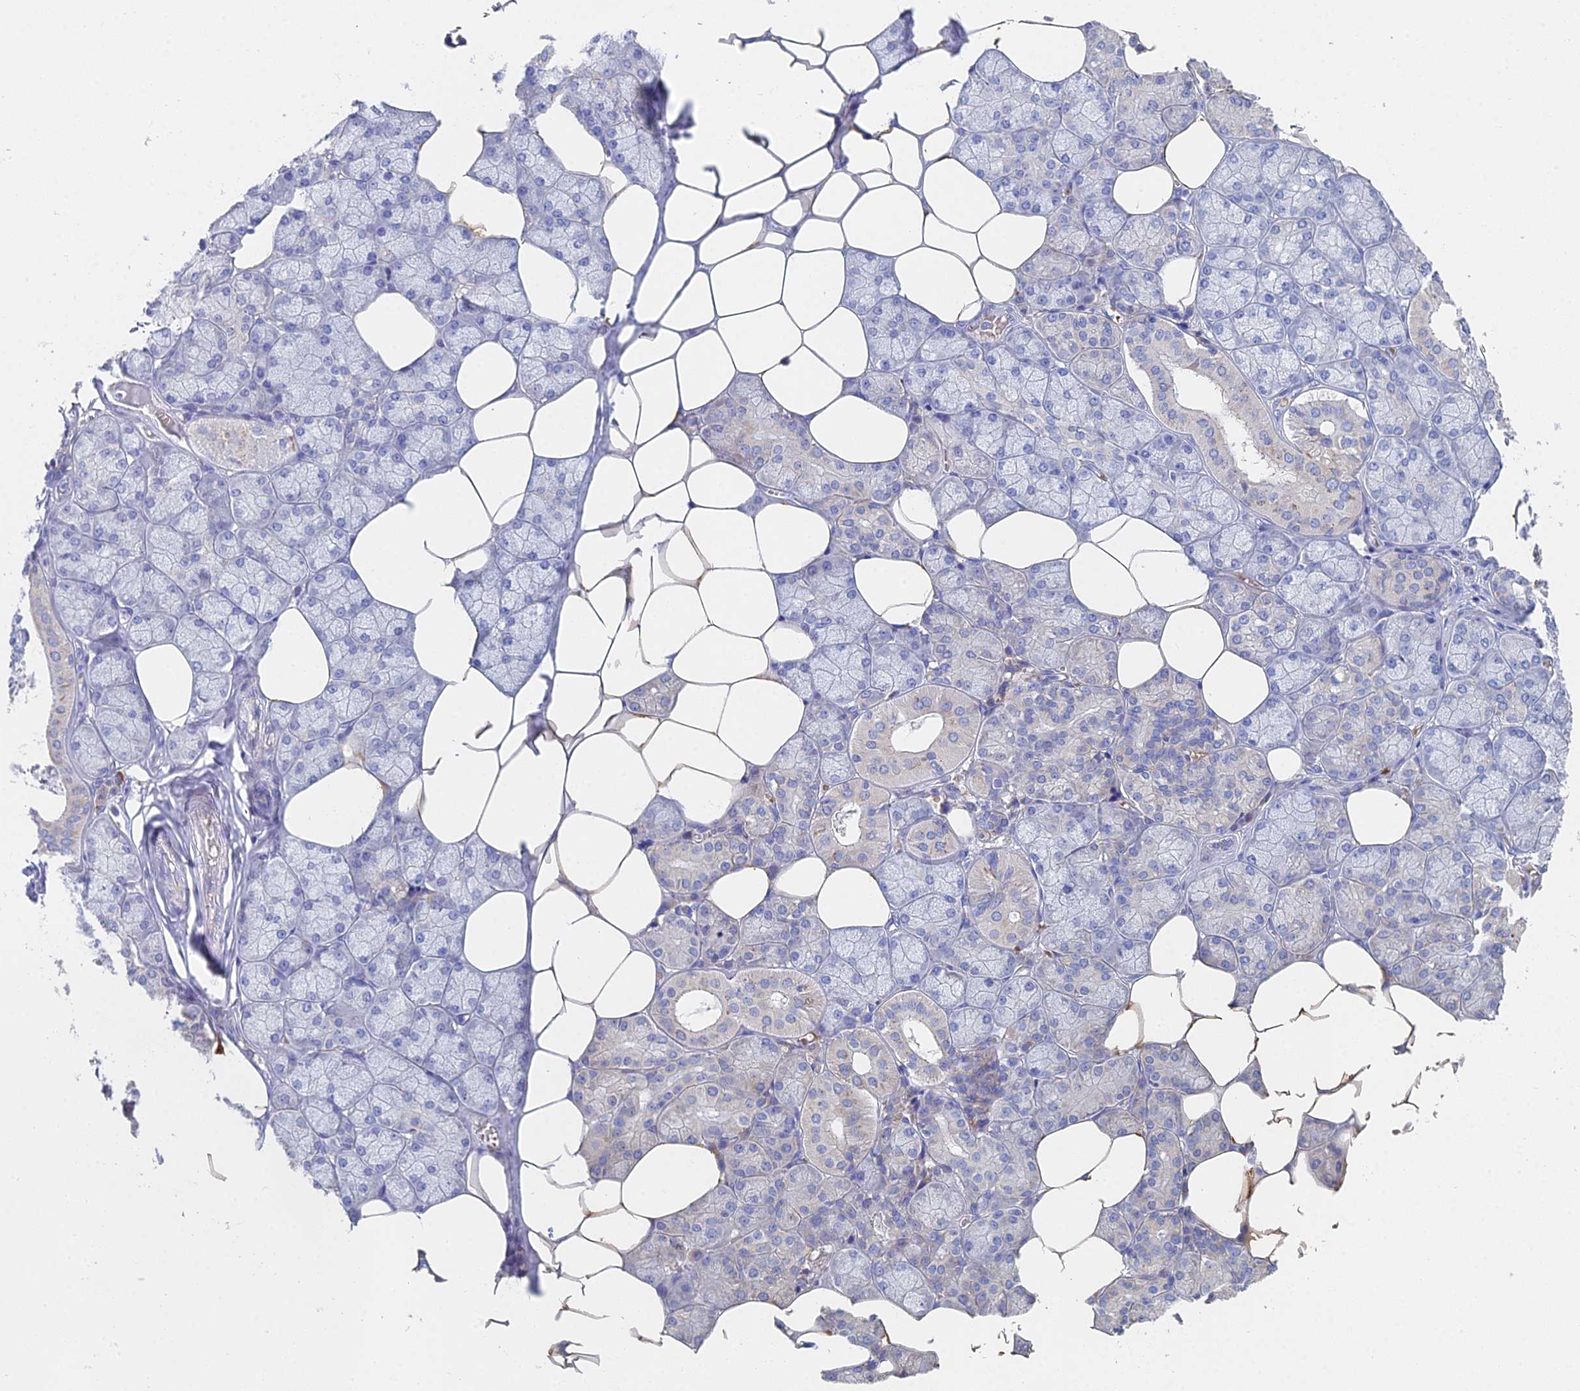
{"staining": {"intensity": "moderate", "quantity": "<25%", "location": "cytoplasmic/membranous"}, "tissue": "salivary gland", "cell_type": "Glandular cells", "image_type": "normal", "snomed": [{"axis": "morphology", "description": "Normal tissue, NOS"}, {"axis": "topography", "description": "Salivary gland"}], "caption": "Glandular cells exhibit low levels of moderate cytoplasmic/membranous staining in about <25% of cells in normal salivary gland.", "gene": "ELOF1", "patient": {"sex": "male", "age": 62}}